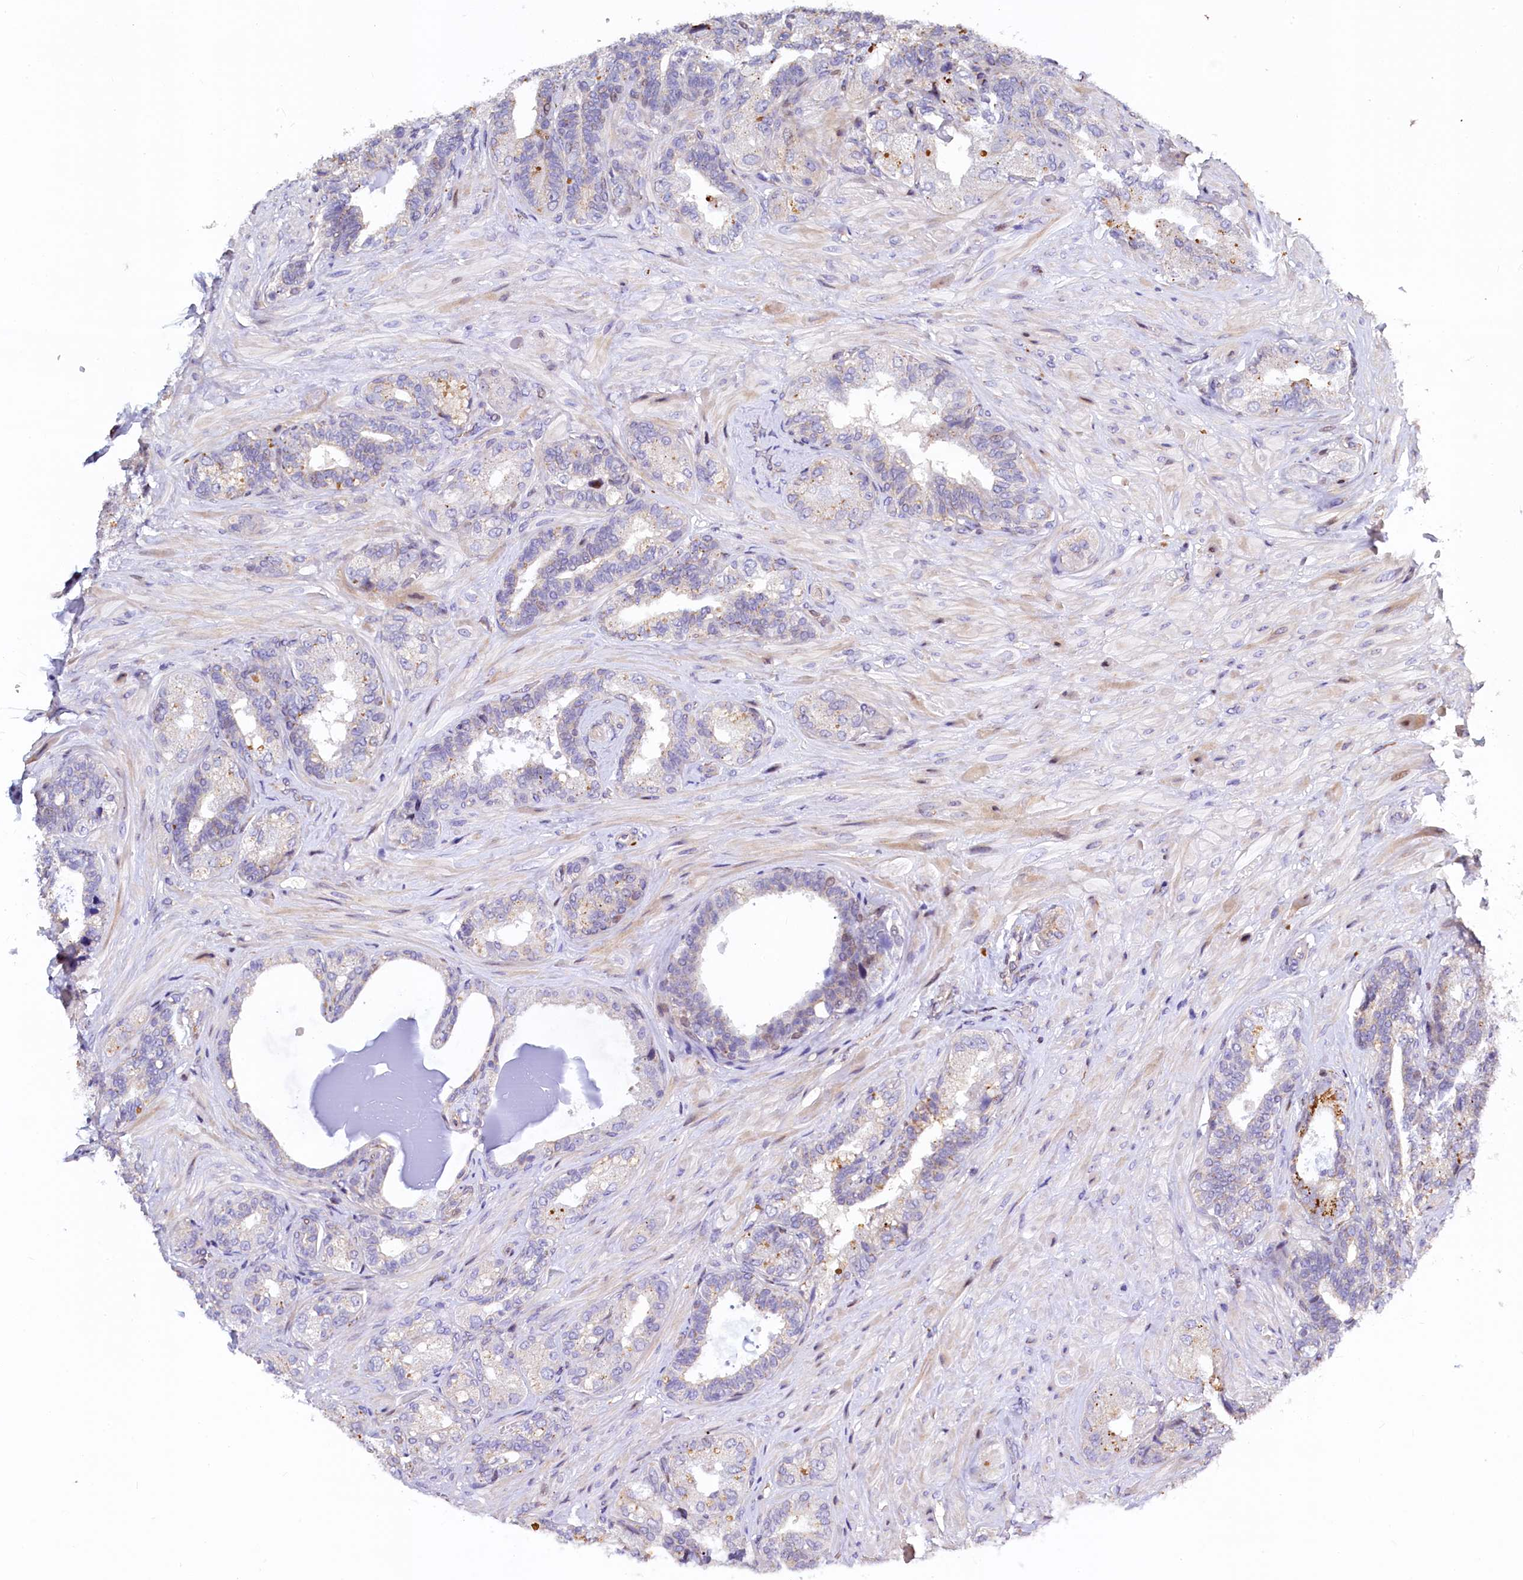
{"staining": {"intensity": "negative", "quantity": "none", "location": "none"}, "tissue": "seminal vesicle", "cell_type": "Glandular cells", "image_type": "normal", "snomed": [{"axis": "morphology", "description": "Normal tissue, NOS"}, {"axis": "topography", "description": "Prostate and seminal vesicle, NOS"}, {"axis": "topography", "description": "Prostate"}, {"axis": "topography", "description": "Seminal veicle"}], "caption": "DAB (3,3'-diaminobenzidine) immunohistochemical staining of normal human seminal vesicle shows no significant expression in glandular cells.", "gene": "TGDS", "patient": {"sex": "male", "age": 67}}